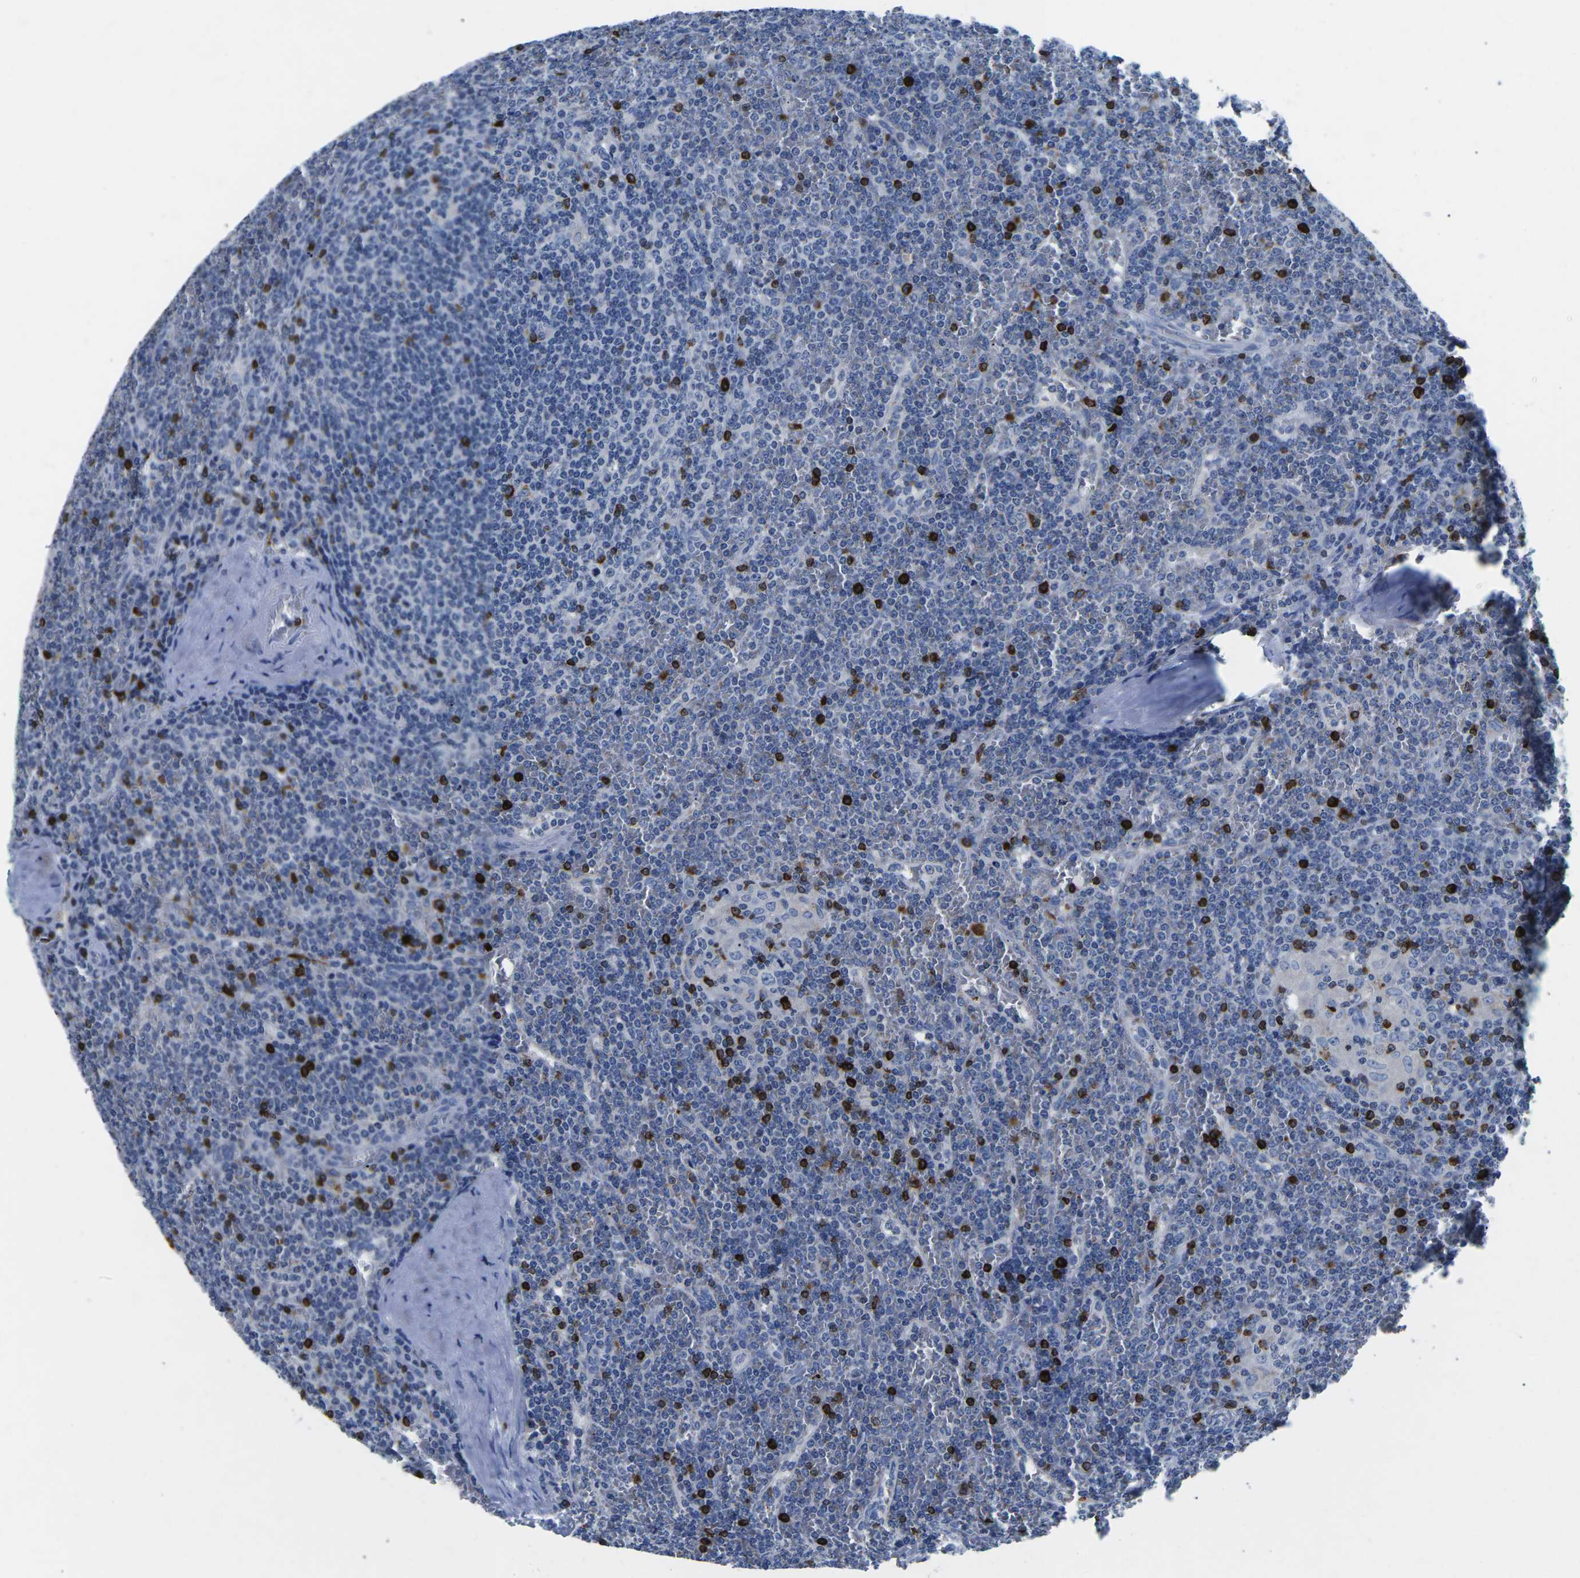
{"staining": {"intensity": "negative", "quantity": "none", "location": "none"}, "tissue": "lymphoma", "cell_type": "Tumor cells", "image_type": "cancer", "snomed": [{"axis": "morphology", "description": "Malignant lymphoma, non-Hodgkin's type, Low grade"}, {"axis": "topography", "description": "Spleen"}], "caption": "The image demonstrates no staining of tumor cells in lymphoma. Nuclei are stained in blue.", "gene": "CTSW", "patient": {"sex": "female", "age": 19}}